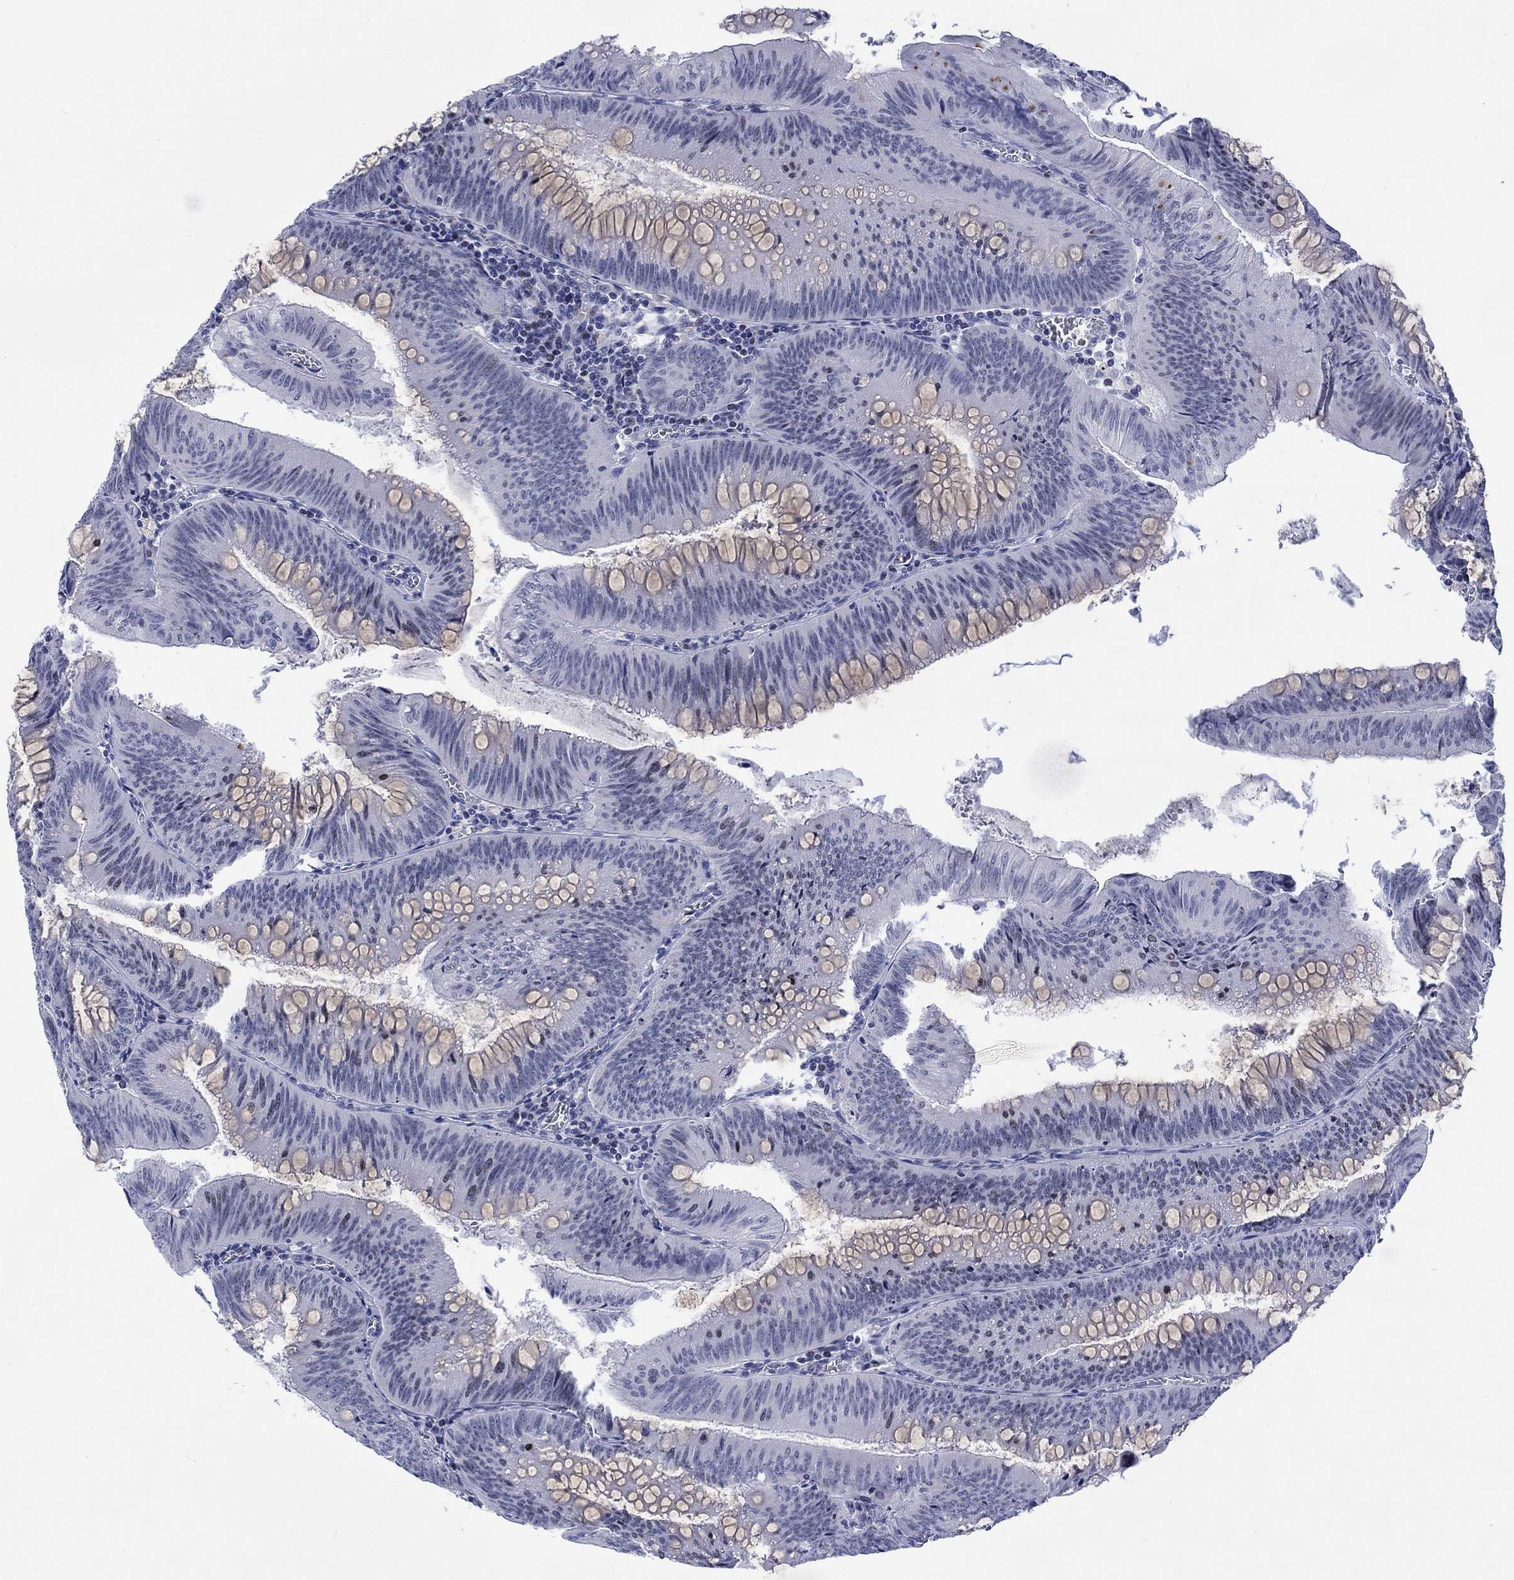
{"staining": {"intensity": "negative", "quantity": "none", "location": "none"}, "tissue": "colorectal cancer", "cell_type": "Tumor cells", "image_type": "cancer", "snomed": [{"axis": "morphology", "description": "Adenocarcinoma, NOS"}, {"axis": "topography", "description": "Rectum"}], "caption": "Colorectal adenocarcinoma was stained to show a protein in brown. There is no significant positivity in tumor cells.", "gene": "CDCA2", "patient": {"sex": "female", "age": 72}}